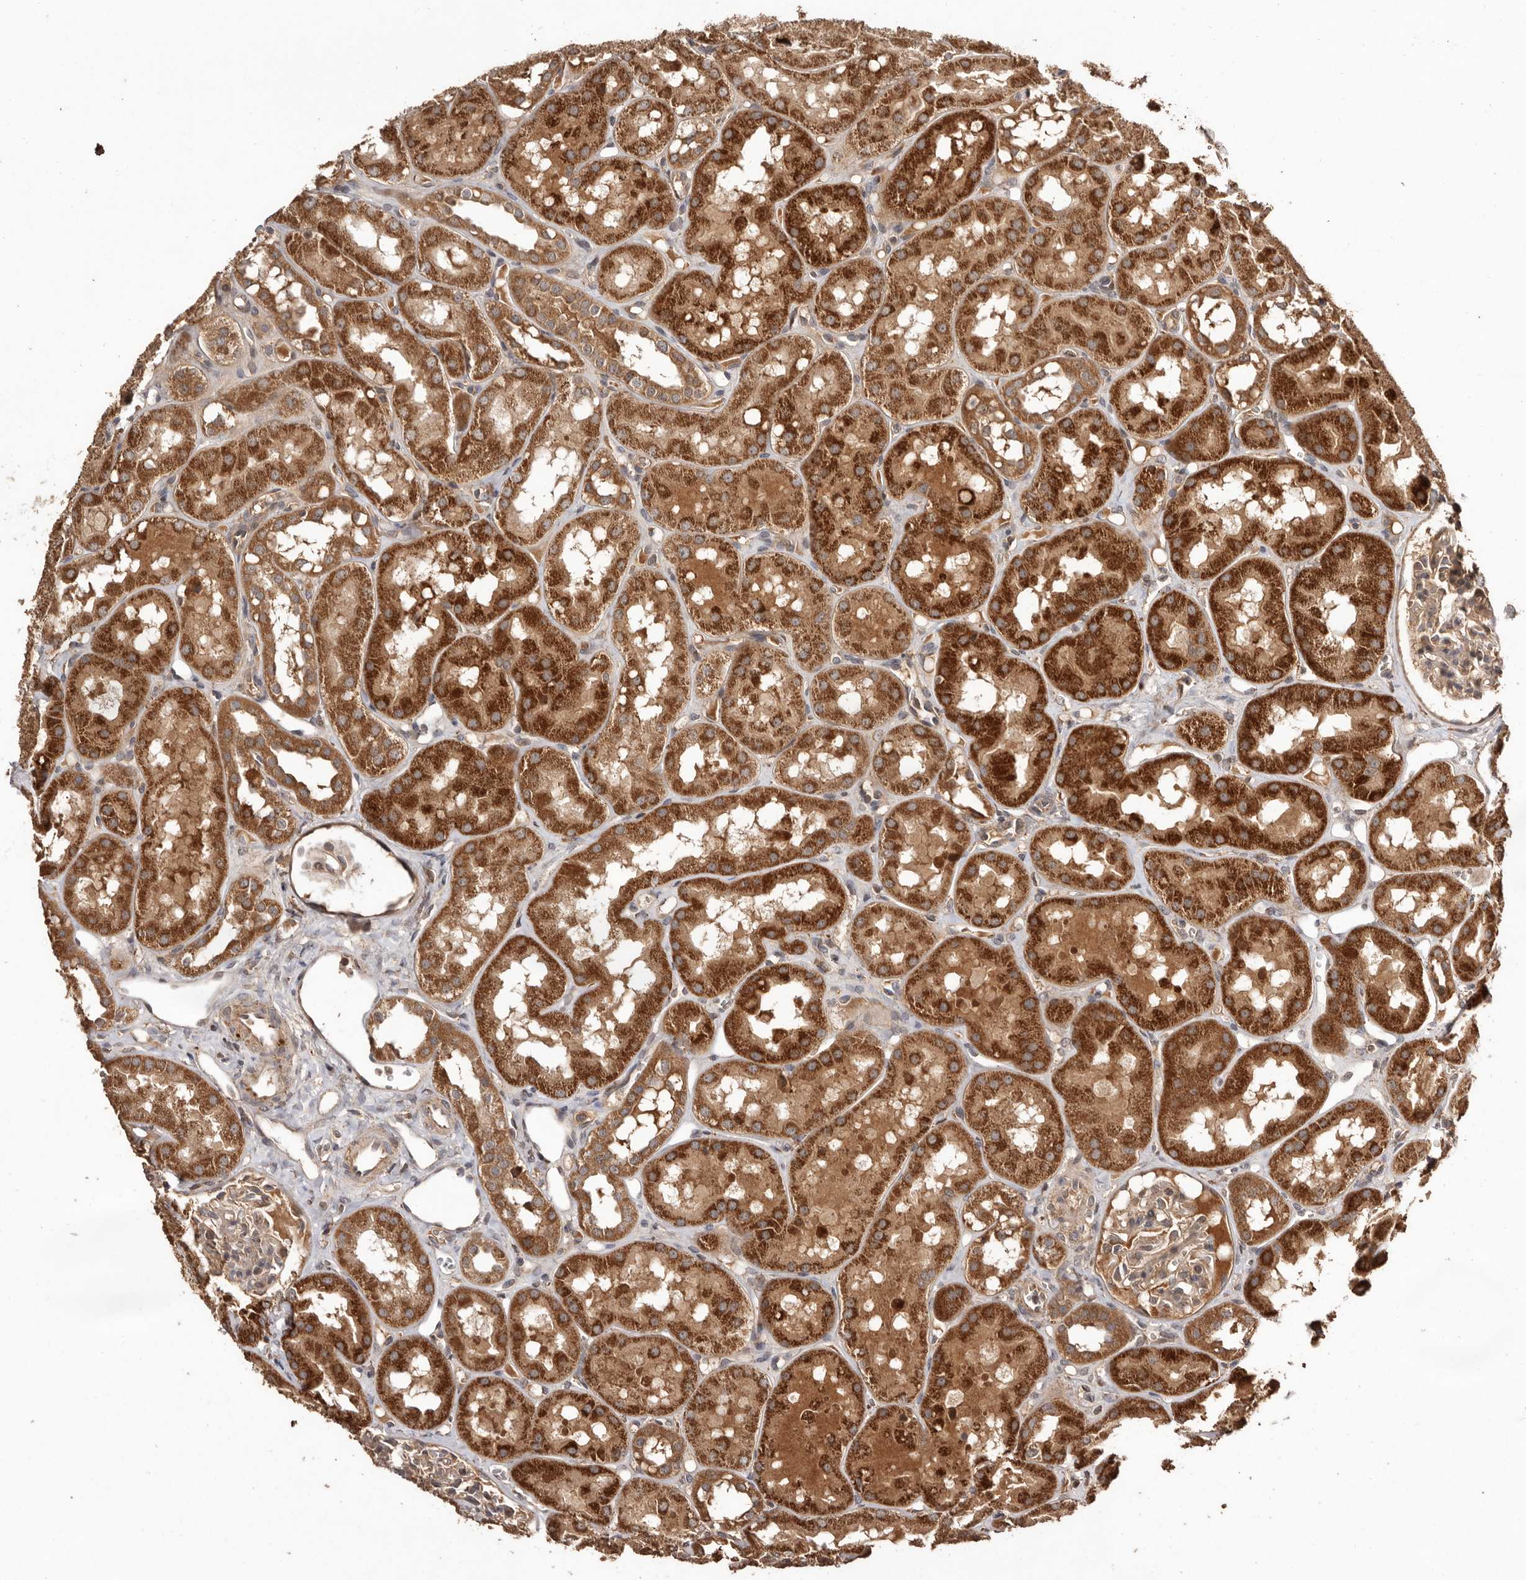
{"staining": {"intensity": "weak", "quantity": ">75%", "location": "cytoplasmic/membranous"}, "tissue": "kidney", "cell_type": "Cells in glomeruli", "image_type": "normal", "snomed": [{"axis": "morphology", "description": "Normal tissue, NOS"}, {"axis": "topography", "description": "Kidney"}], "caption": "Human kidney stained for a protein (brown) reveals weak cytoplasmic/membranous positive positivity in about >75% of cells in glomeruli.", "gene": "RWDD1", "patient": {"sex": "male", "age": 16}}